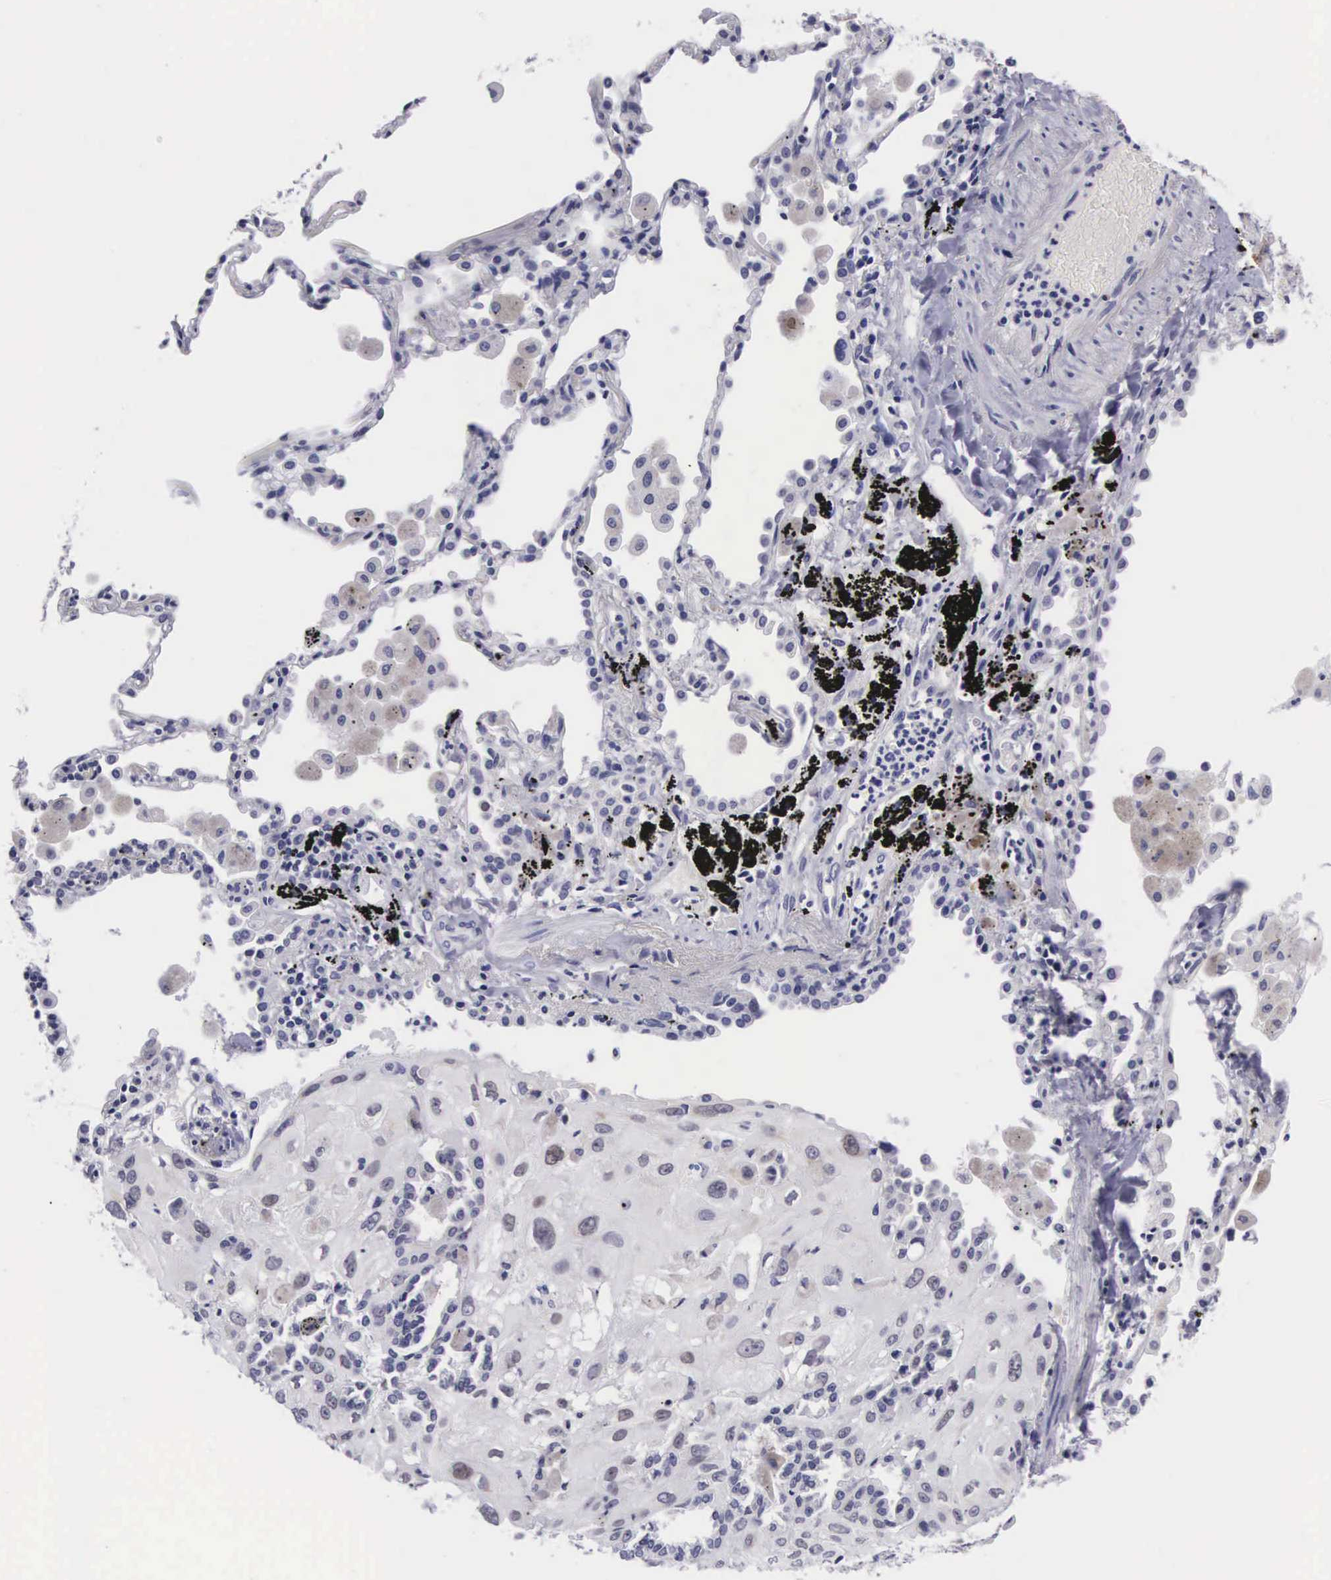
{"staining": {"intensity": "negative", "quantity": "none", "location": "none"}, "tissue": "lung cancer", "cell_type": "Tumor cells", "image_type": "cancer", "snomed": [{"axis": "morphology", "description": "Squamous cell carcinoma, NOS"}, {"axis": "topography", "description": "Lung"}], "caption": "High power microscopy image of an IHC micrograph of squamous cell carcinoma (lung), revealing no significant expression in tumor cells.", "gene": "SOX11", "patient": {"sex": "male", "age": 71}}